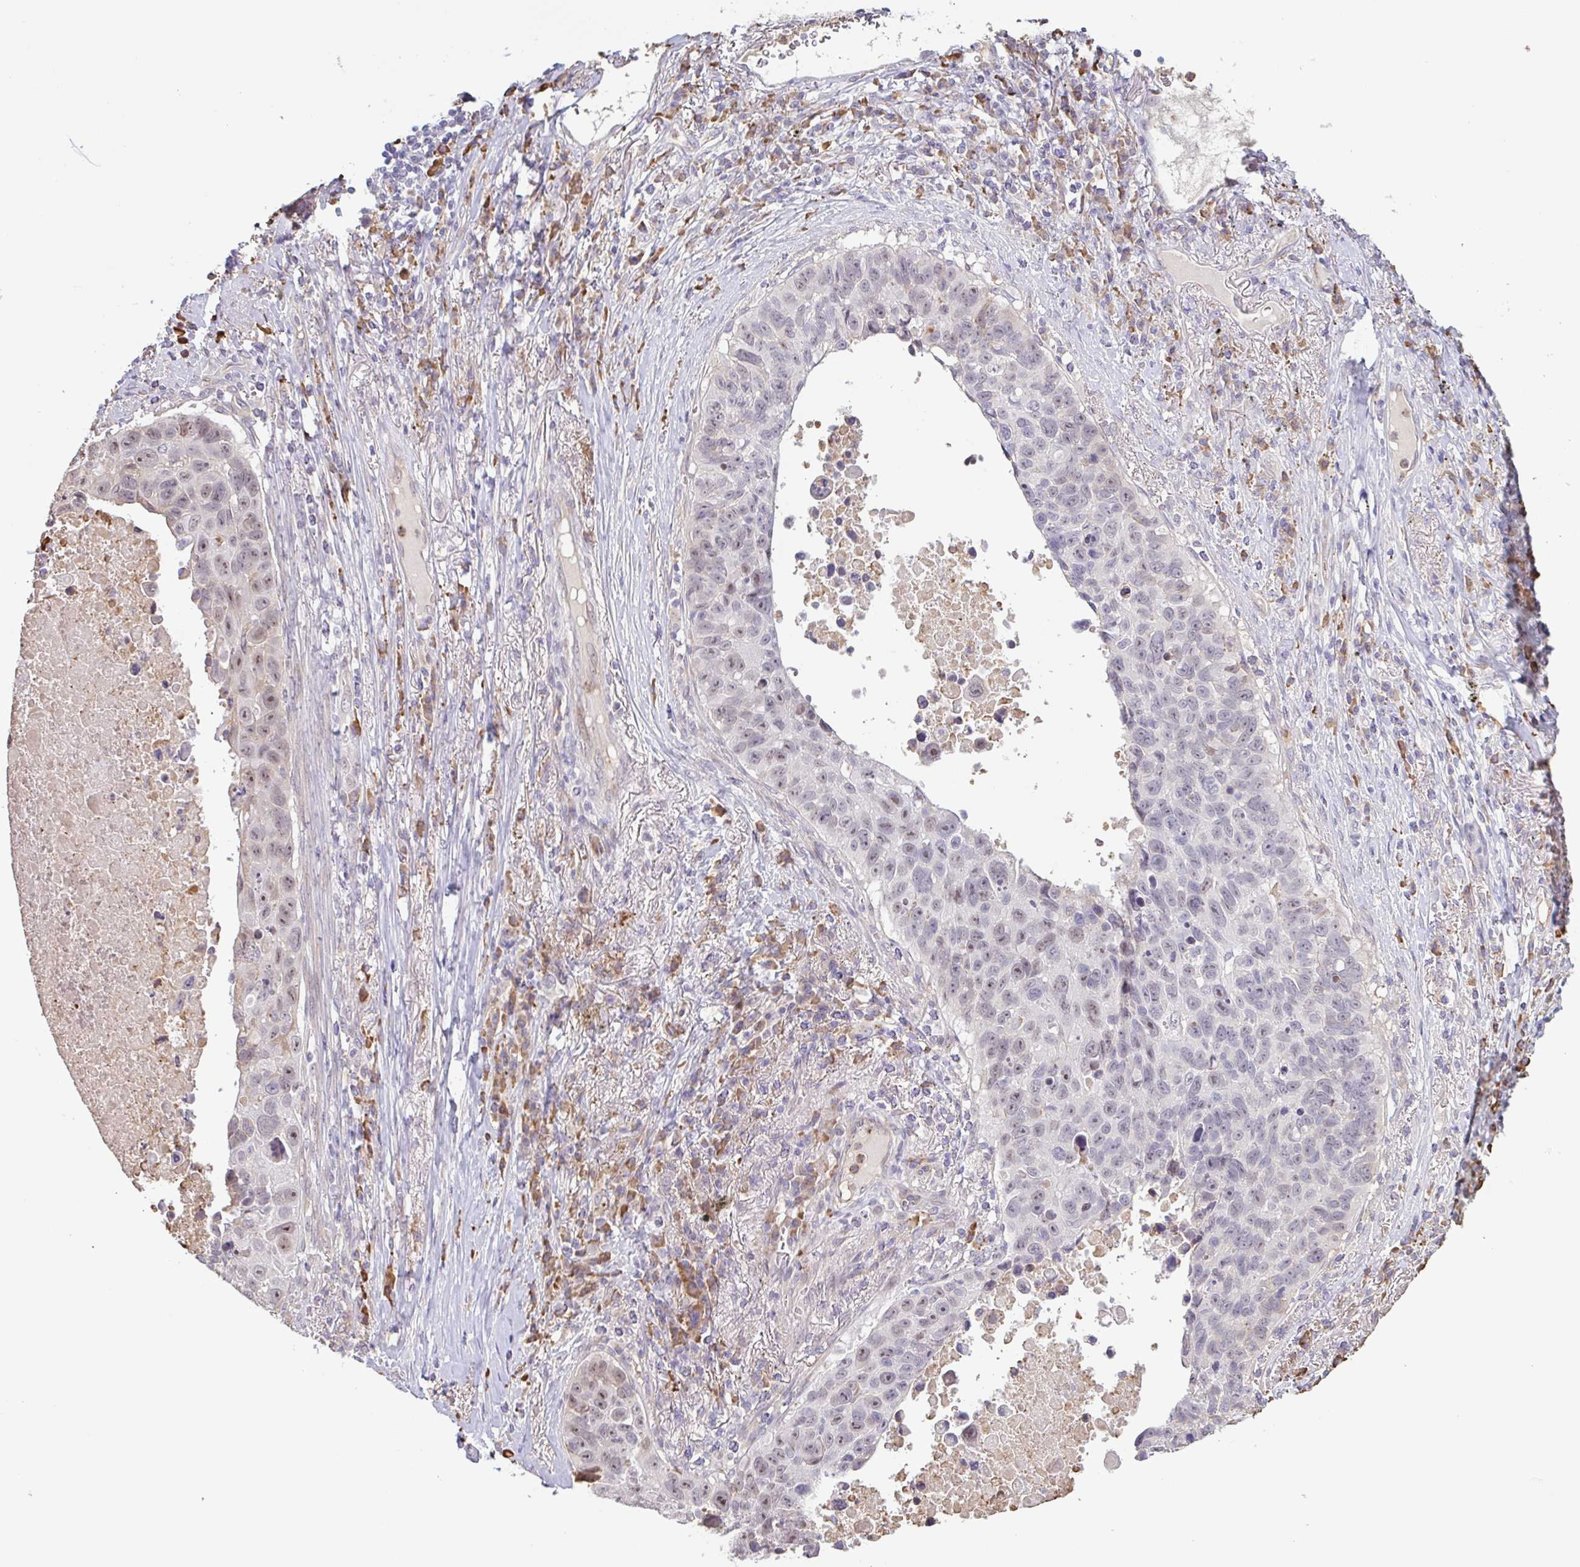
{"staining": {"intensity": "weak", "quantity": "25%-75%", "location": "nuclear"}, "tissue": "lung cancer", "cell_type": "Tumor cells", "image_type": "cancer", "snomed": [{"axis": "morphology", "description": "Squamous cell carcinoma, NOS"}, {"axis": "topography", "description": "Lung"}], "caption": "Approximately 25%-75% of tumor cells in lung cancer reveal weak nuclear protein staining as visualized by brown immunohistochemical staining.", "gene": "TAF1D", "patient": {"sex": "male", "age": 66}}